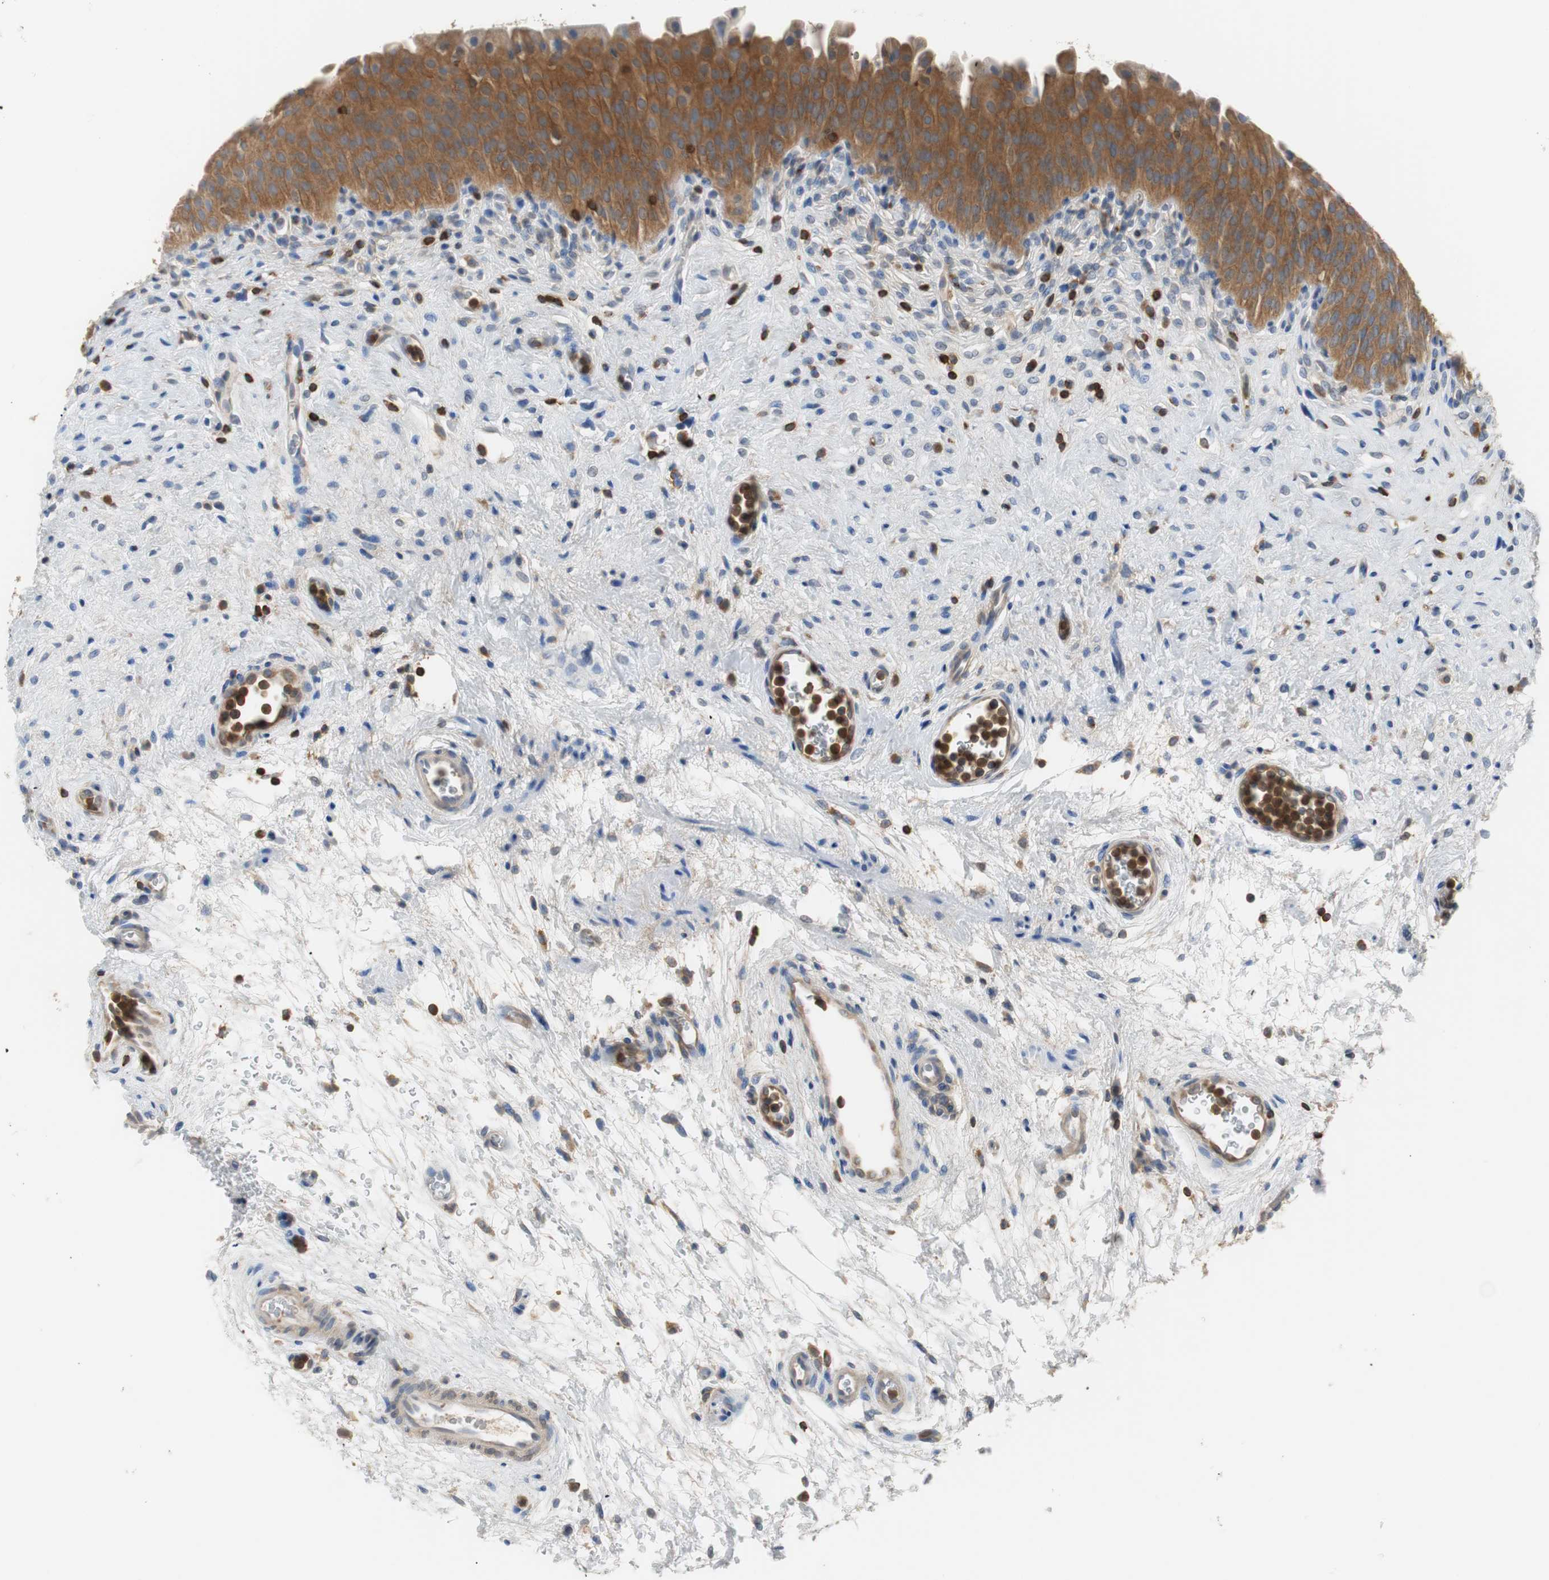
{"staining": {"intensity": "strong", "quantity": ">75%", "location": "cytoplasmic/membranous"}, "tissue": "urinary bladder", "cell_type": "Urothelial cells", "image_type": "normal", "snomed": [{"axis": "morphology", "description": "Normal tissue, NOS"}, {"axis": "morphology", "description": "Urothelial carcinoma, High grade"}, {"axis": "topography", "description": "Urinary bladder"}], "caption": "Protein positivity by IHC exhibits strong cytoplasmic/membranous staining in approximately >75% of urothelial cells in normal urinary bladder.", "gene": "TSC22D4", "patient": {"sex": "male", "age": 46}}